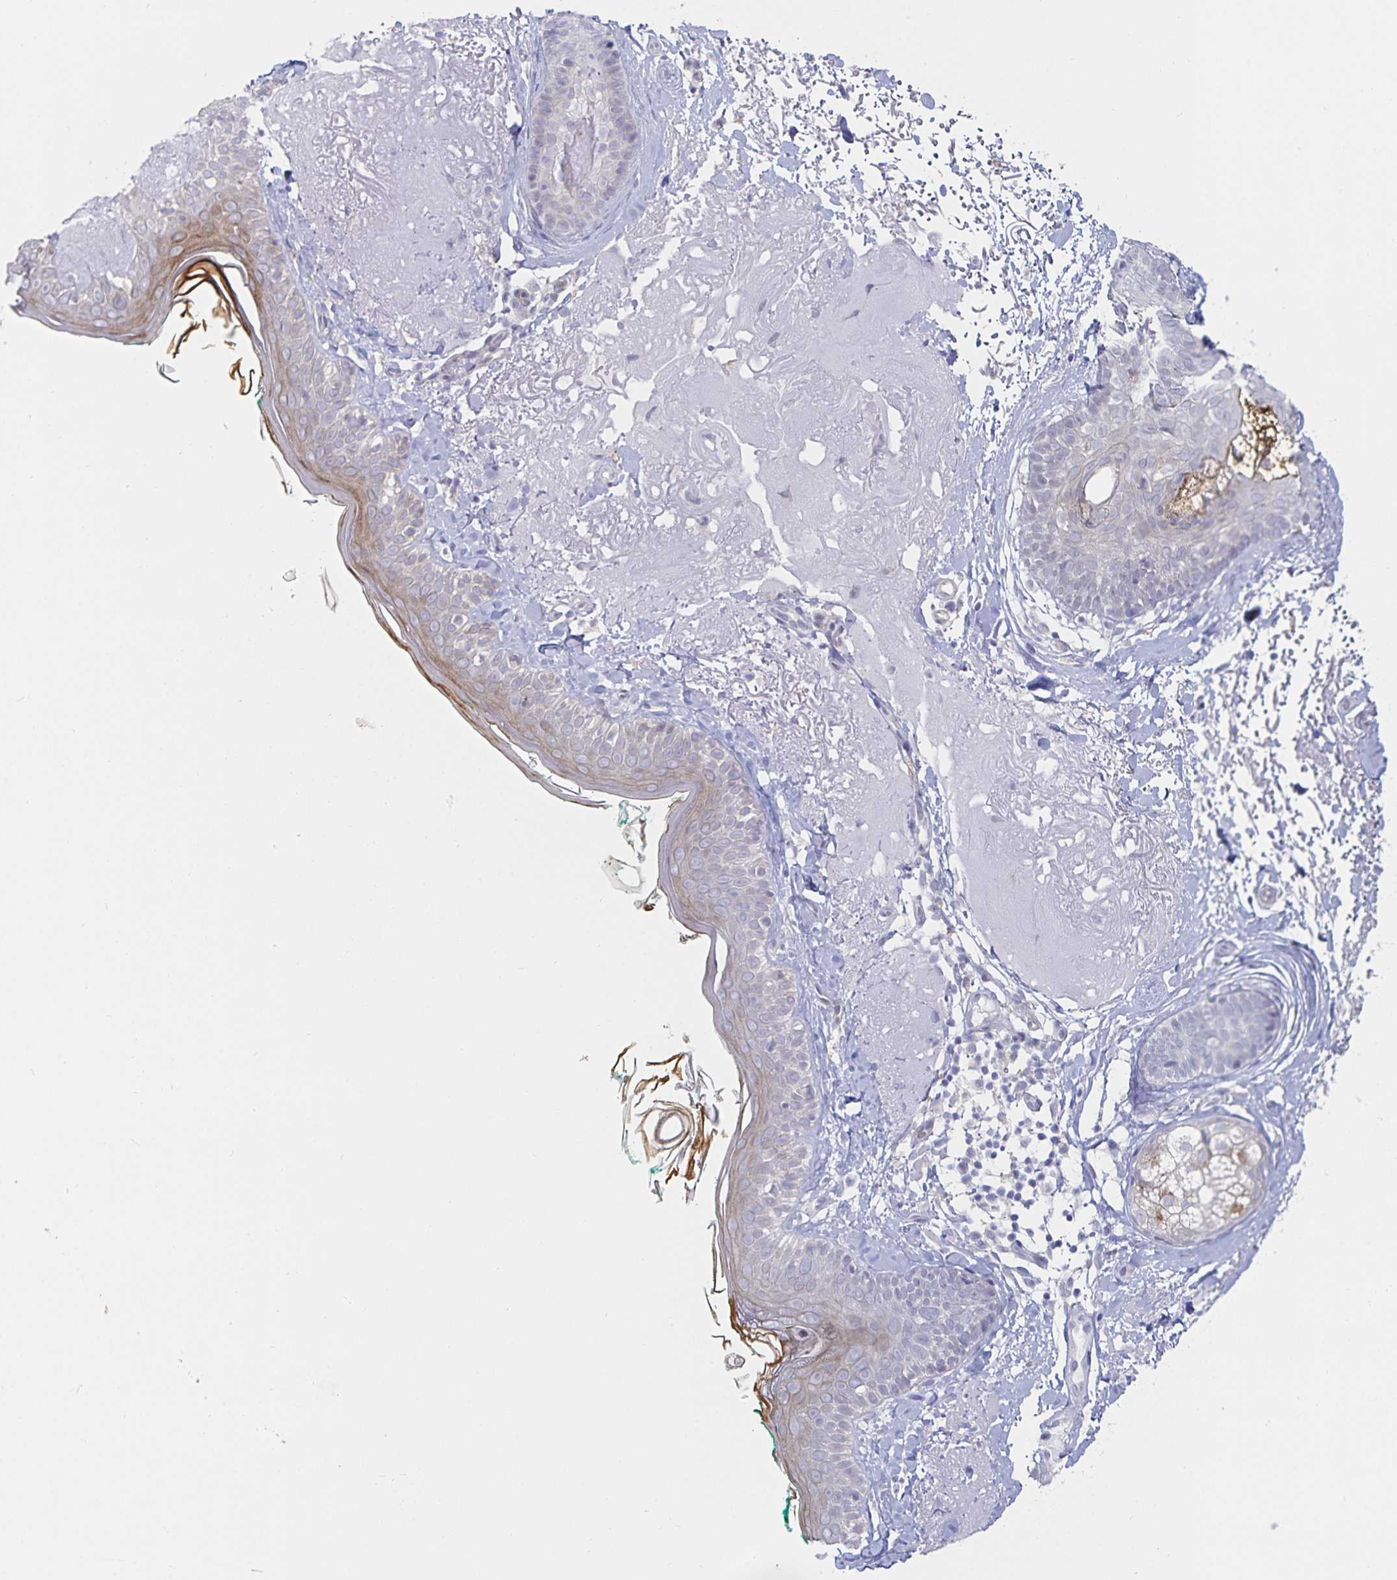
{"staining": {"intensity": "negative", "quantity": "none", "location": "none"}, "tissue": "skin", "cell_type": "Fibroblasts", "image_type": "normal", "snomed": [{"axis": "morphology", "description": "Normal tissue, NOS"}, {"axis": "topography", "description": "Skin"}], "caption": "Human skin stained for a protein using IHC displays no positivity in fibroblasts.", "gene": "S100G", "patient": {"sex": "male", "age": 73}}